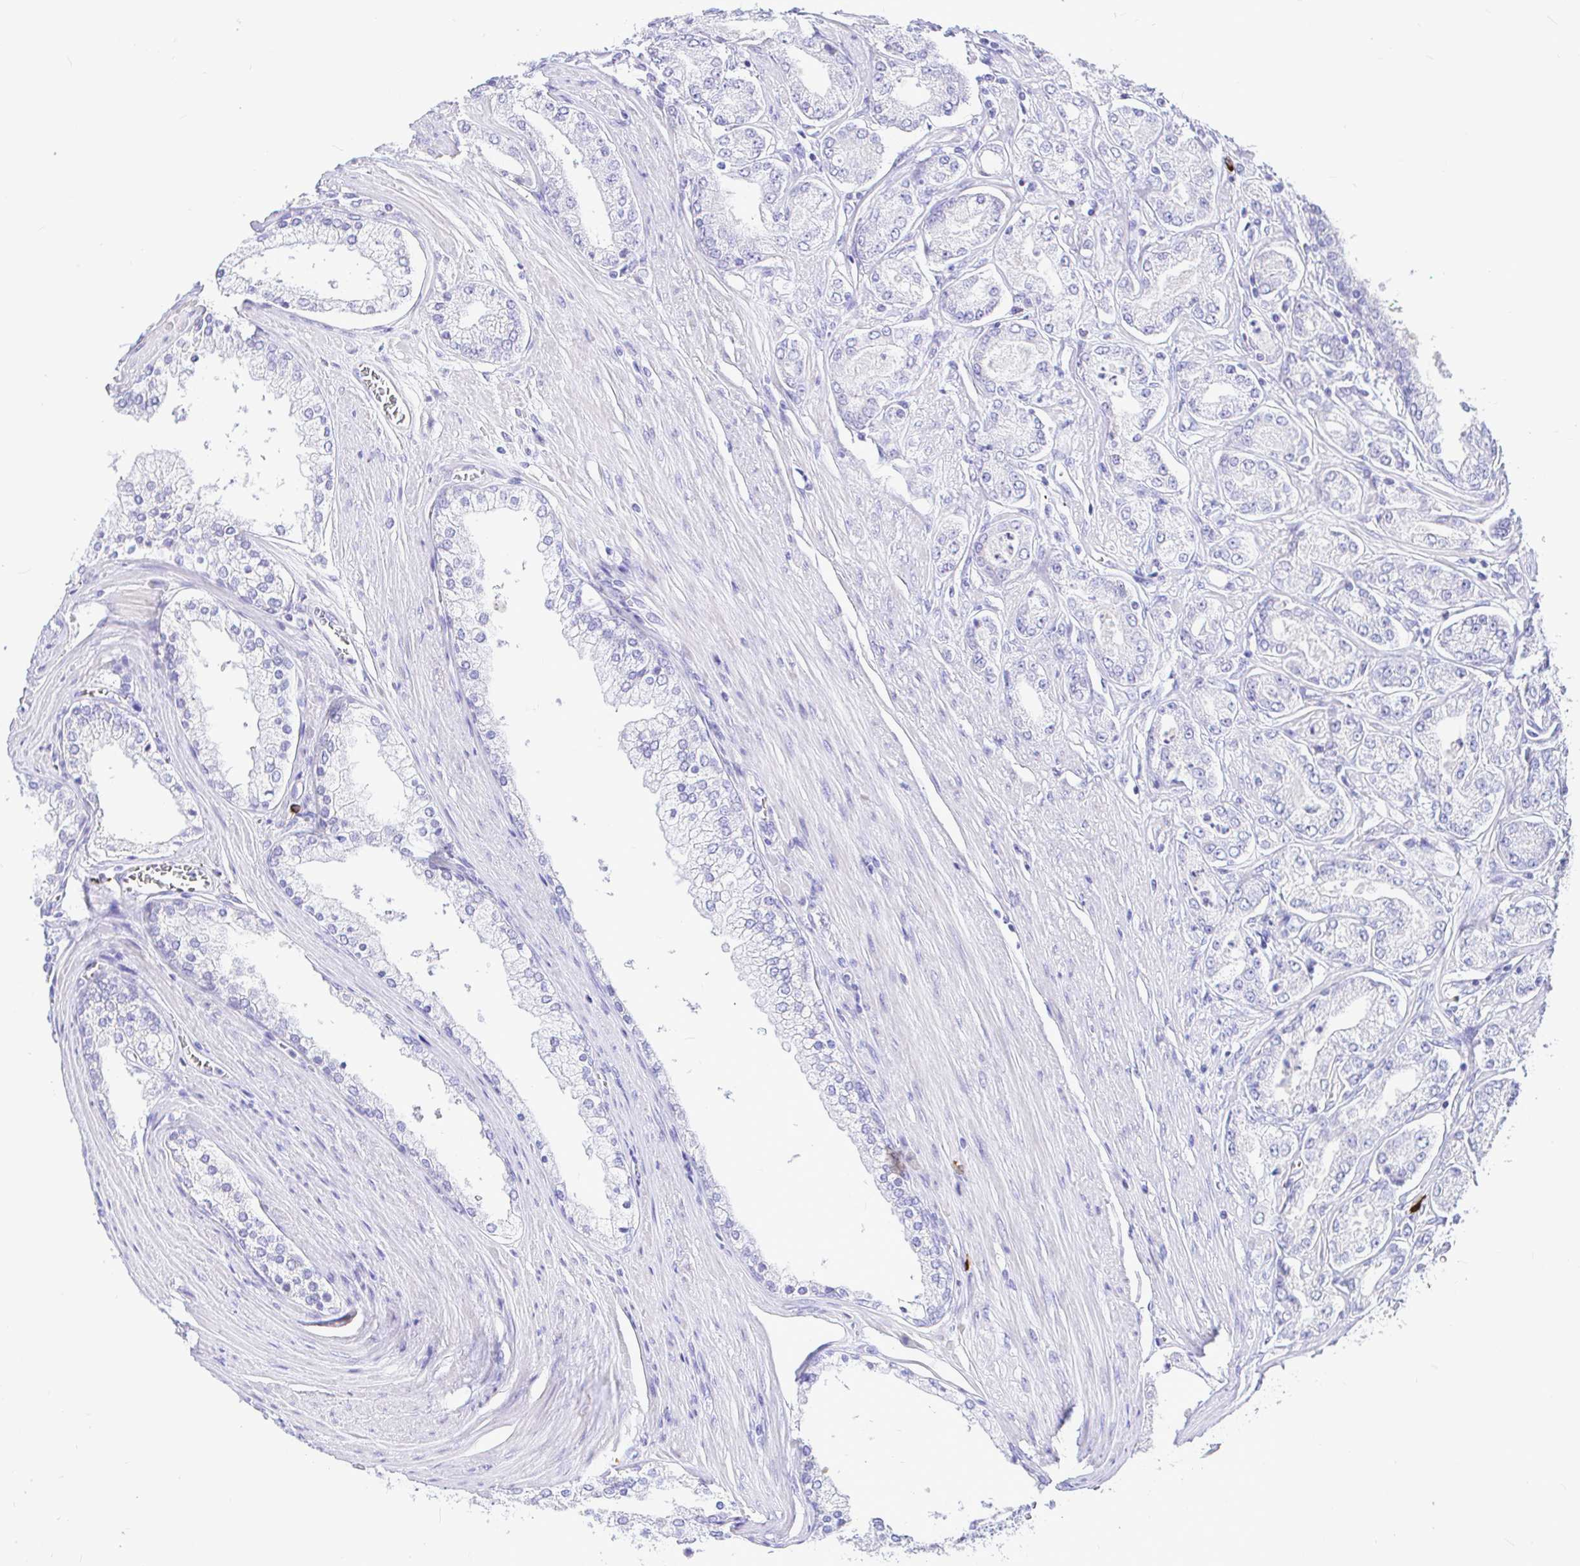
{"staining": {"intensity": "negative", "quantity": "none", "location": "none"}, "tissue": "prostate cancer", "cell_type": "Tumor cells", "image_type": "cancer", "snomed": [{"axis": "morphology", "description": "Adenocarcinoma, High grade"}, {"axis": "topography", "description": "Prostate"}], "caption": "DAB immunohistochemical staining of prostate cancer shows no significant staining in tumor cells. (DAB (3,3'-diaminobenzidine) immunohistochemistry (IHC) with hematoxylin counter stain).", "gene": "CCDC62", "patient": {"sex": "male", "age": 66}}